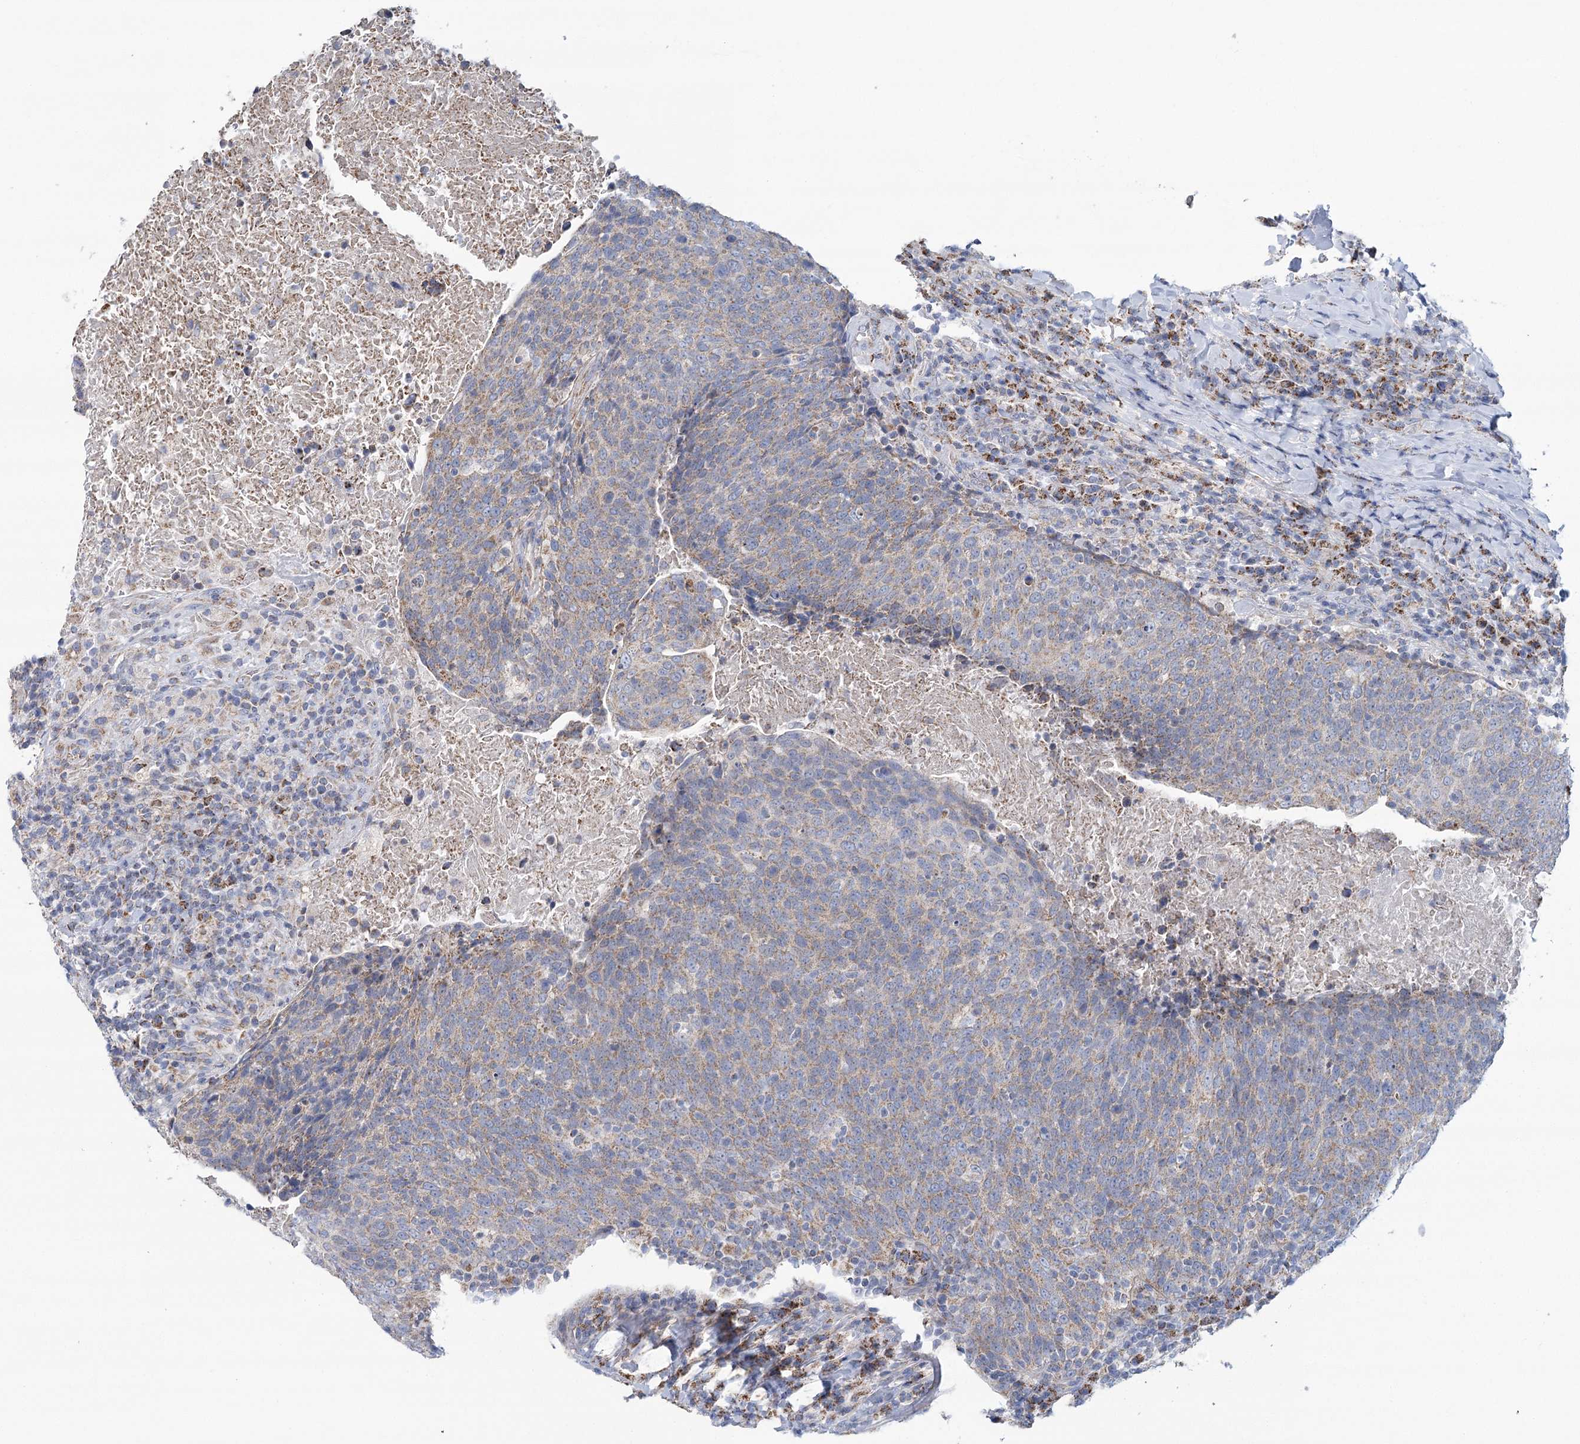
{"staining": {"intensity": "weak", "quantity": "25%-75%", "location": "cytoplasmic/membranous"}, "tissue": "head and neck cancer", "cell_type": "Tumor cells", "image_type": "cancer", "snomed": [{"axis": "morphology", "description": "Squamous cell carcinoma, NOS"}, {"axis": "morphology", "description": "Squamous cell carcinoma, metastatic, NOS"}, {"axis": "topography", "description": "Lymph node"}, {"axis": "topography", "description": "Head-Neck"}], "caption": "Immunohistochemical staining of human squamous cell carcinoma (head and neck) shows weak cytoplasmic/membranous protein staining in approximately 25%-75% of tumor cells. Nuclei are stained in blue.", "gene": "SNX7", "patient": {"sex": "male", "age": 62}}